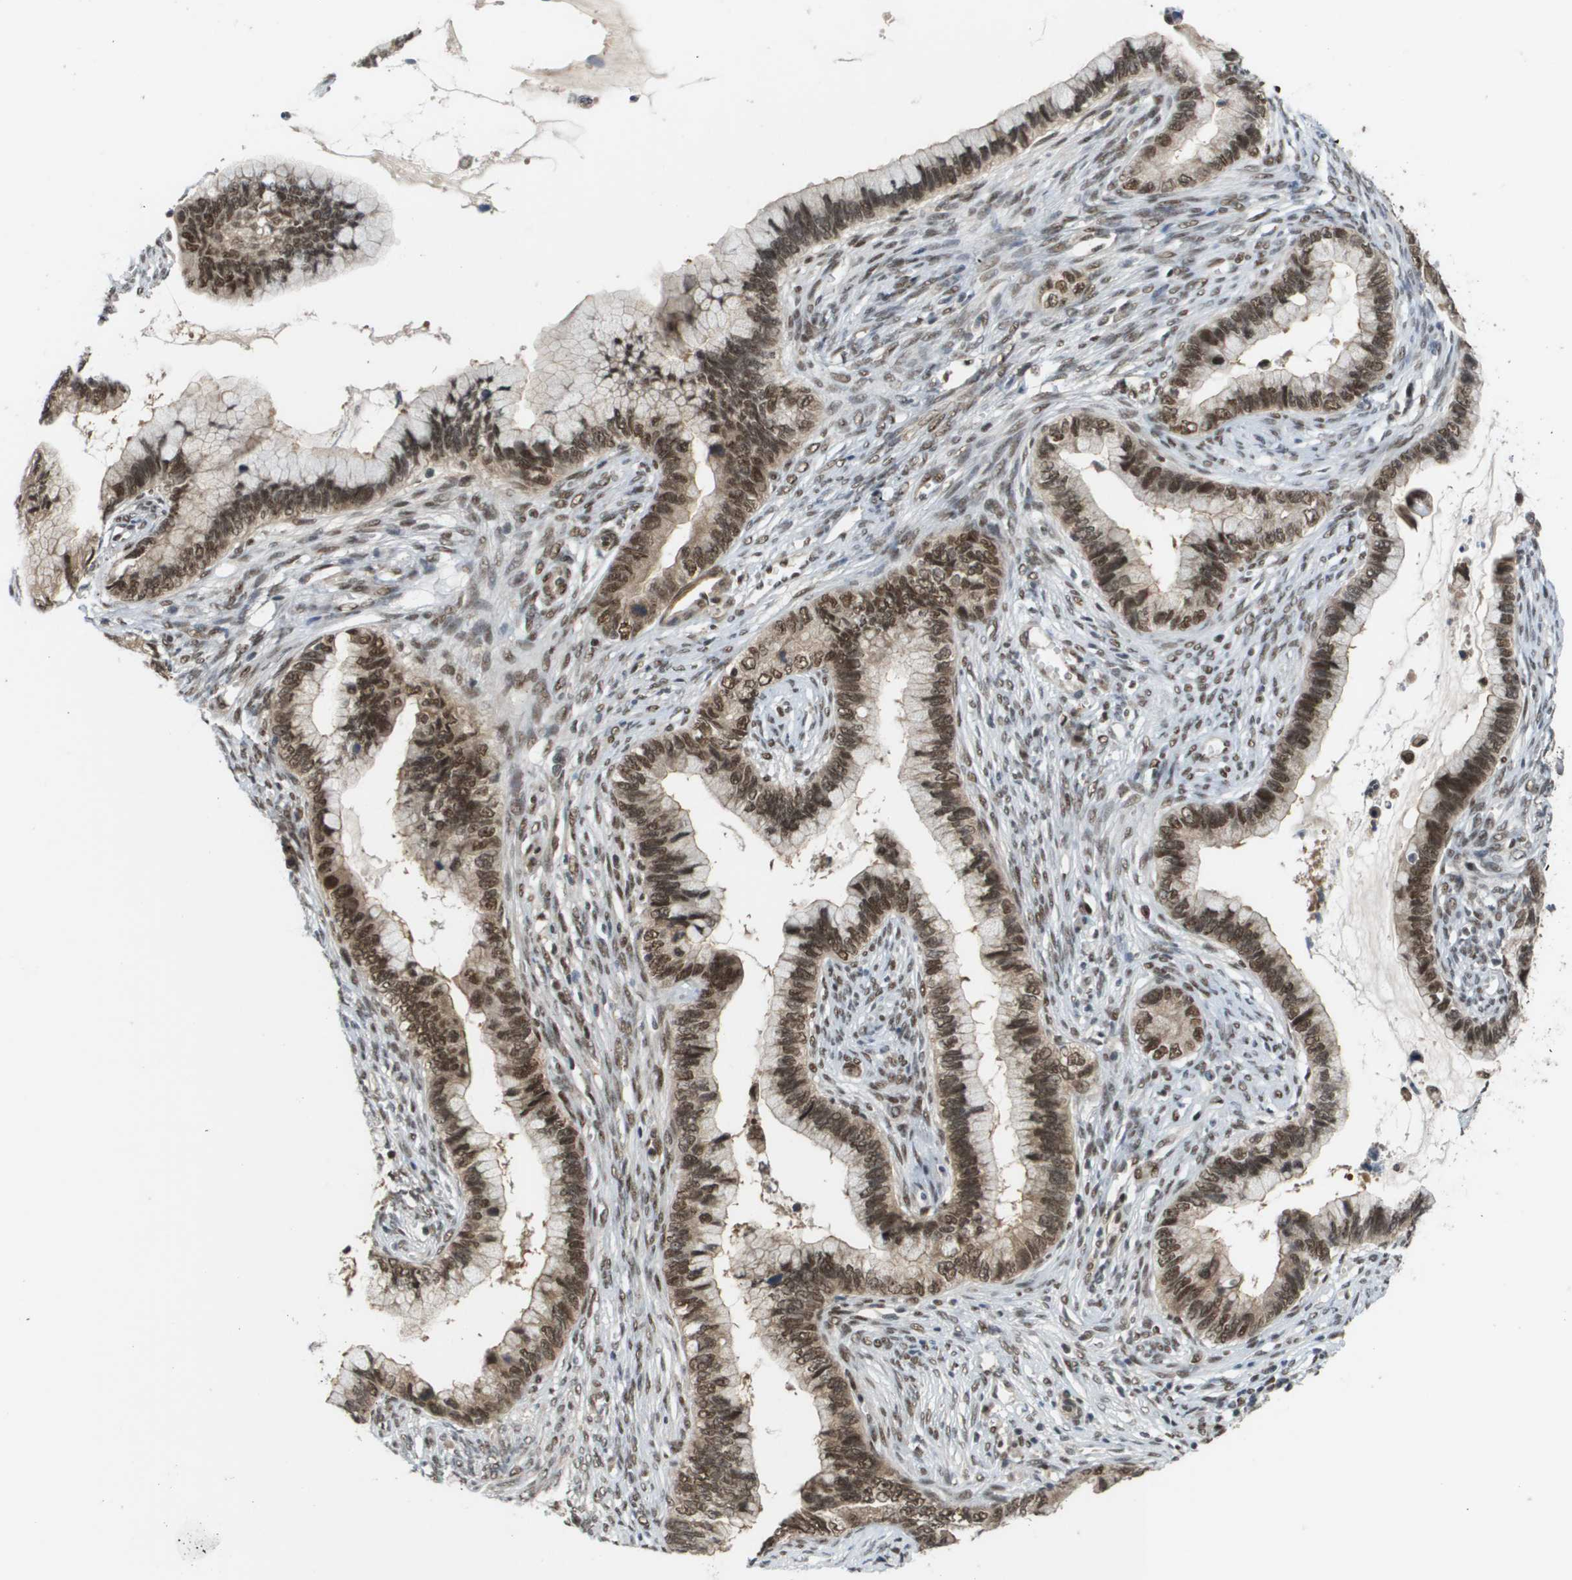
{"staining": {"intensity": "moderate", "quantity": ">75%", "location": "nuclear"}, "tissue": "cervical cancer", "cell_type": "Tumor cells", "image_type": "cancer", "snomed": [{"axis": "morphology", "description": "Adenocarcinoma, NOS"}, {"axis": "topography", "description": "Cervix"}], "caption": "Cervical adenocarcinoma stained for a protein (brown) shows moderate nuclear positive positivity in about >75% of tumor cells.", "gene": "PRCC", "patient": {"sex": "female", "age": 44}}